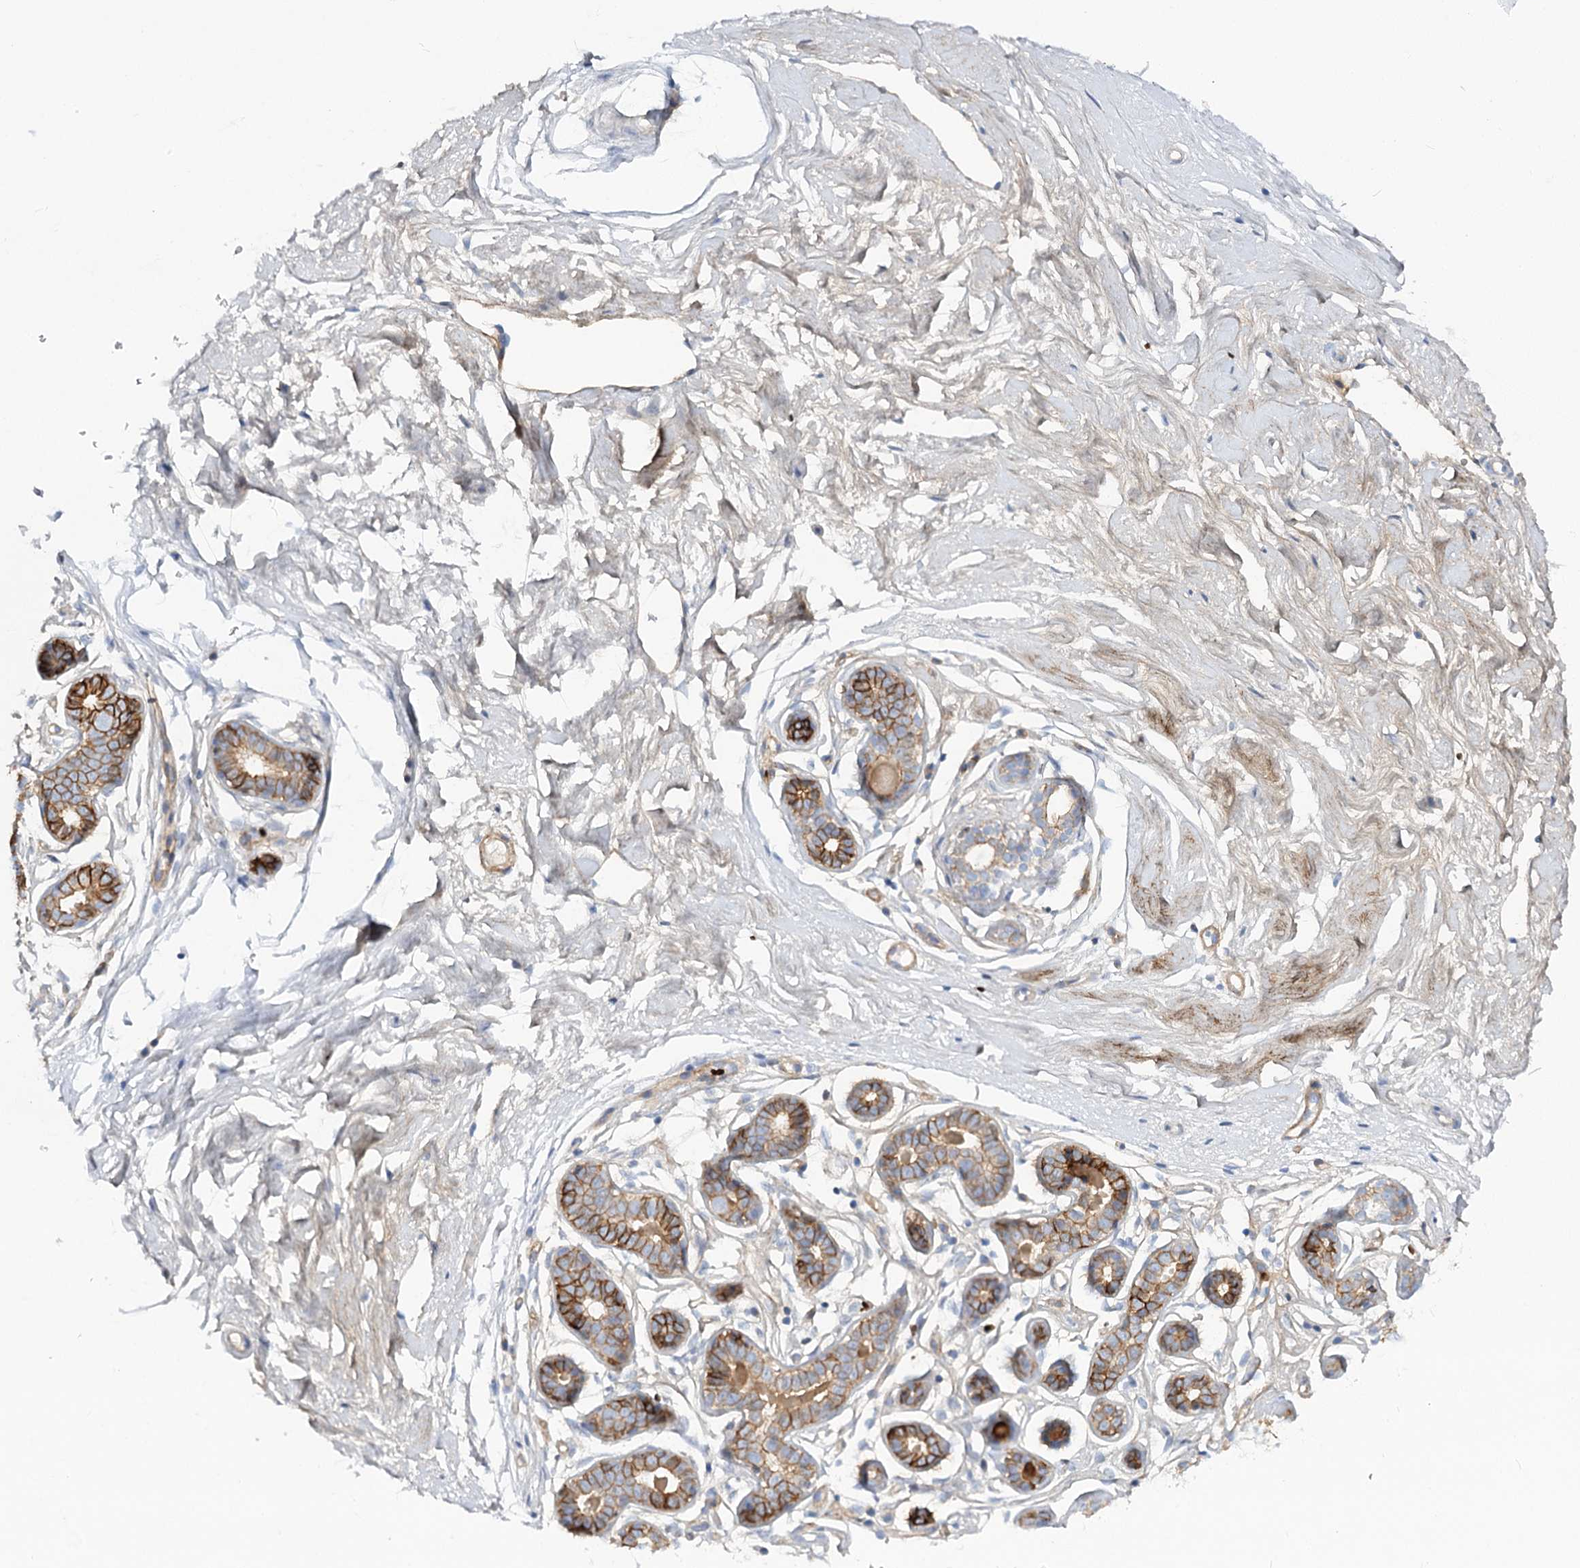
{"staining": {"intensity": "negative", "quantity": "none", "location": "none"}, "tissue": "breast", "cell_type": "Adipocytes", "image_type": "normal", "snomed": [{"axis": "morphology", "description": "Normal tissue, NOS"}, {"axis": "morphology", "description": "Adenoma, NOS"}, {"axis": "topography", "description": "Breast"}], "caption": "DAB immunohistochemical staining of normal human breast displays no significant staining in adipocytes. Nuclei are stained in blue.", "gene": "C11orf52", "patient": {"sex": "female", "age": 23}}